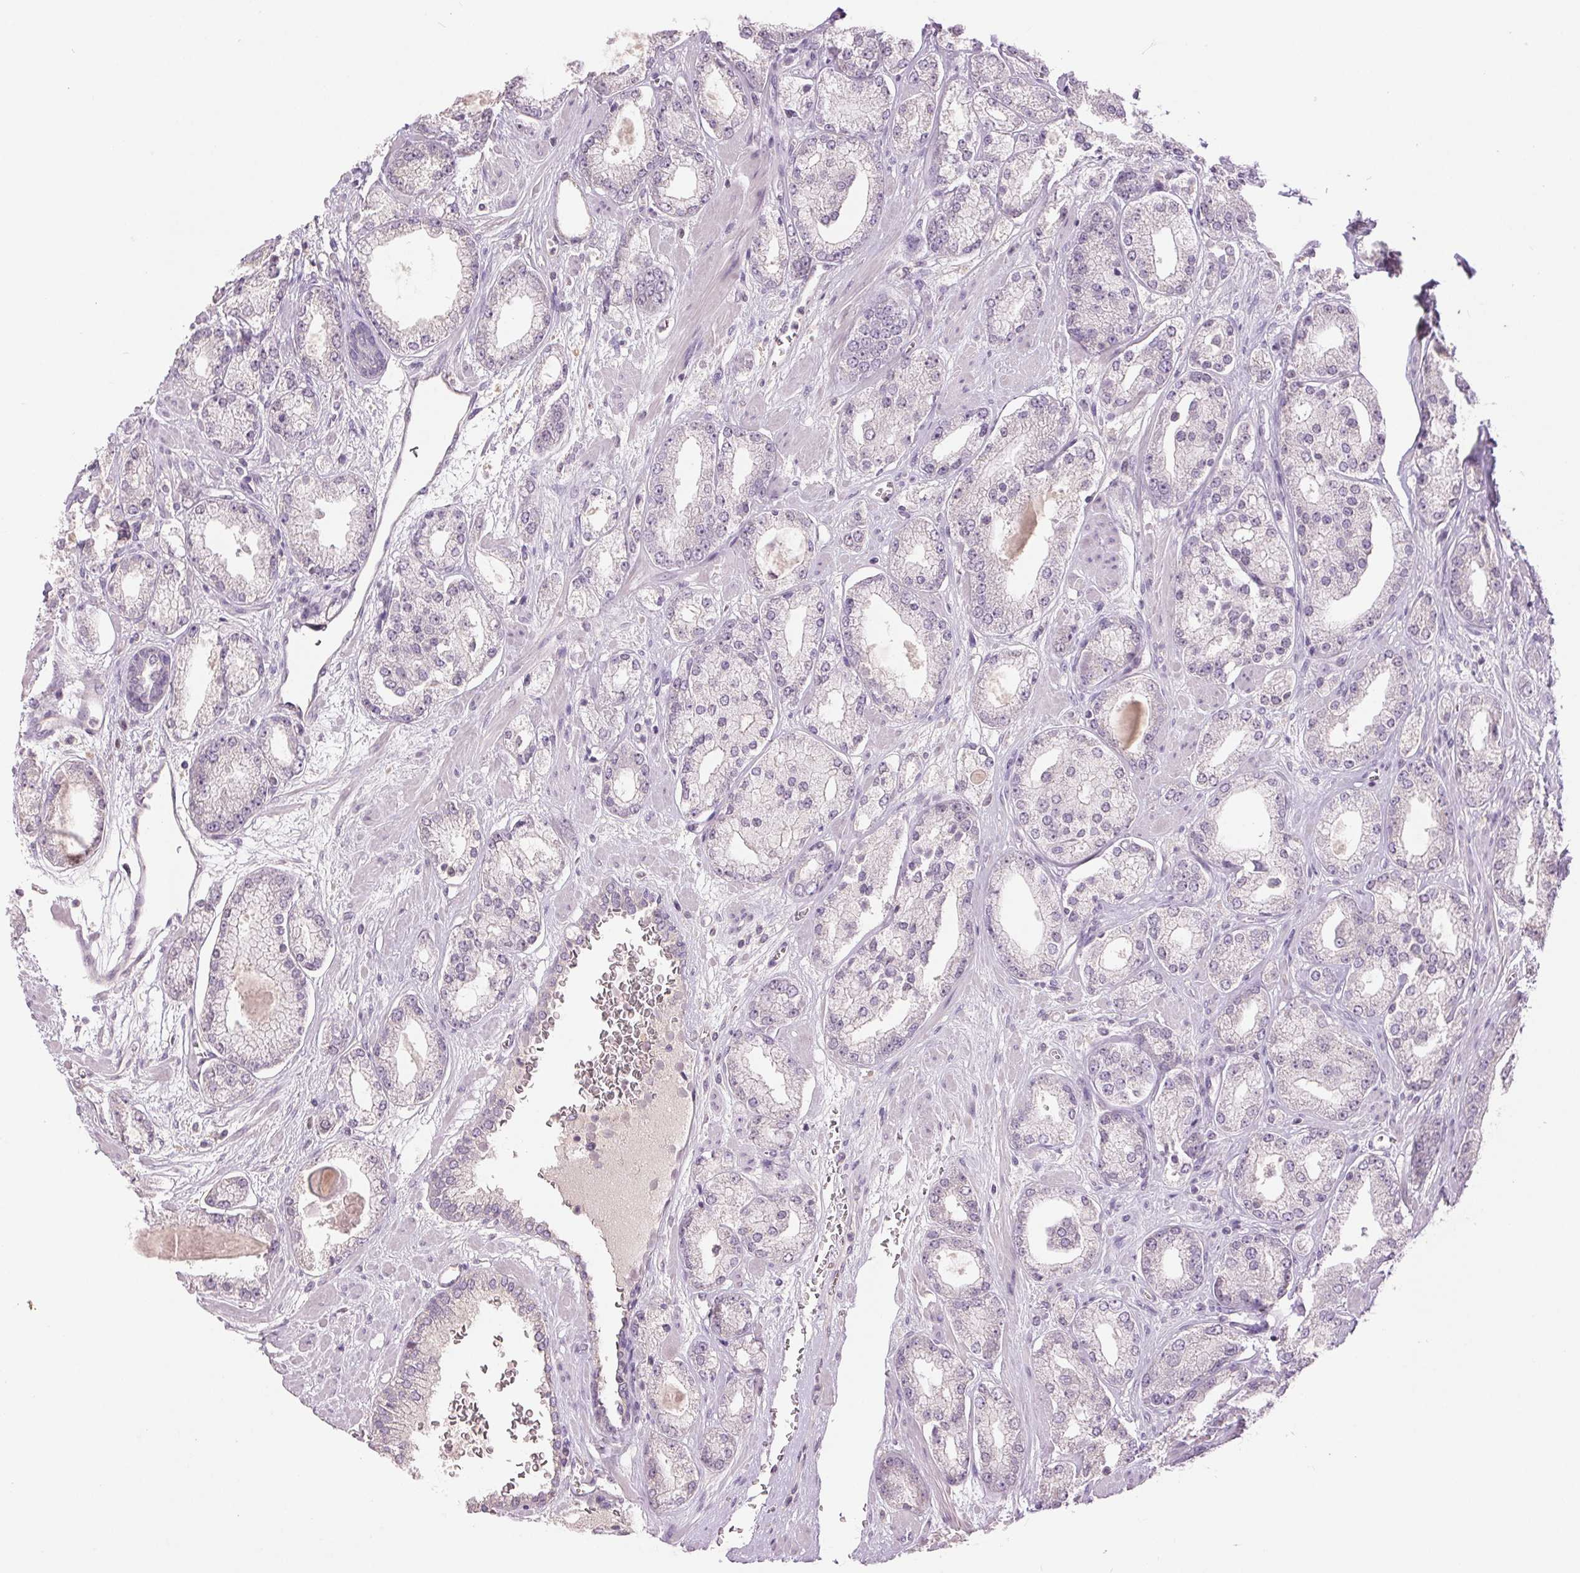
{"staining": {"intensity": "negative", "quantity": "none", "location": "none"}, "tissue": "prostate cancer", "cell_type": "Tumor cells", "image_type": "cancer", "snomed": [{"axis": "morphology", "description": "Adenocarcinoma, High grade"}, {"axis": "topography", "description": "Prostate"}], "caption": "Tumor cells are negative for protein expression in human prostate cancer. (Immunohistochemistry, brightfield microscopy, high magnification).", "gene": "FXYD4", "patient": {"sex": "male", "age": 64}}